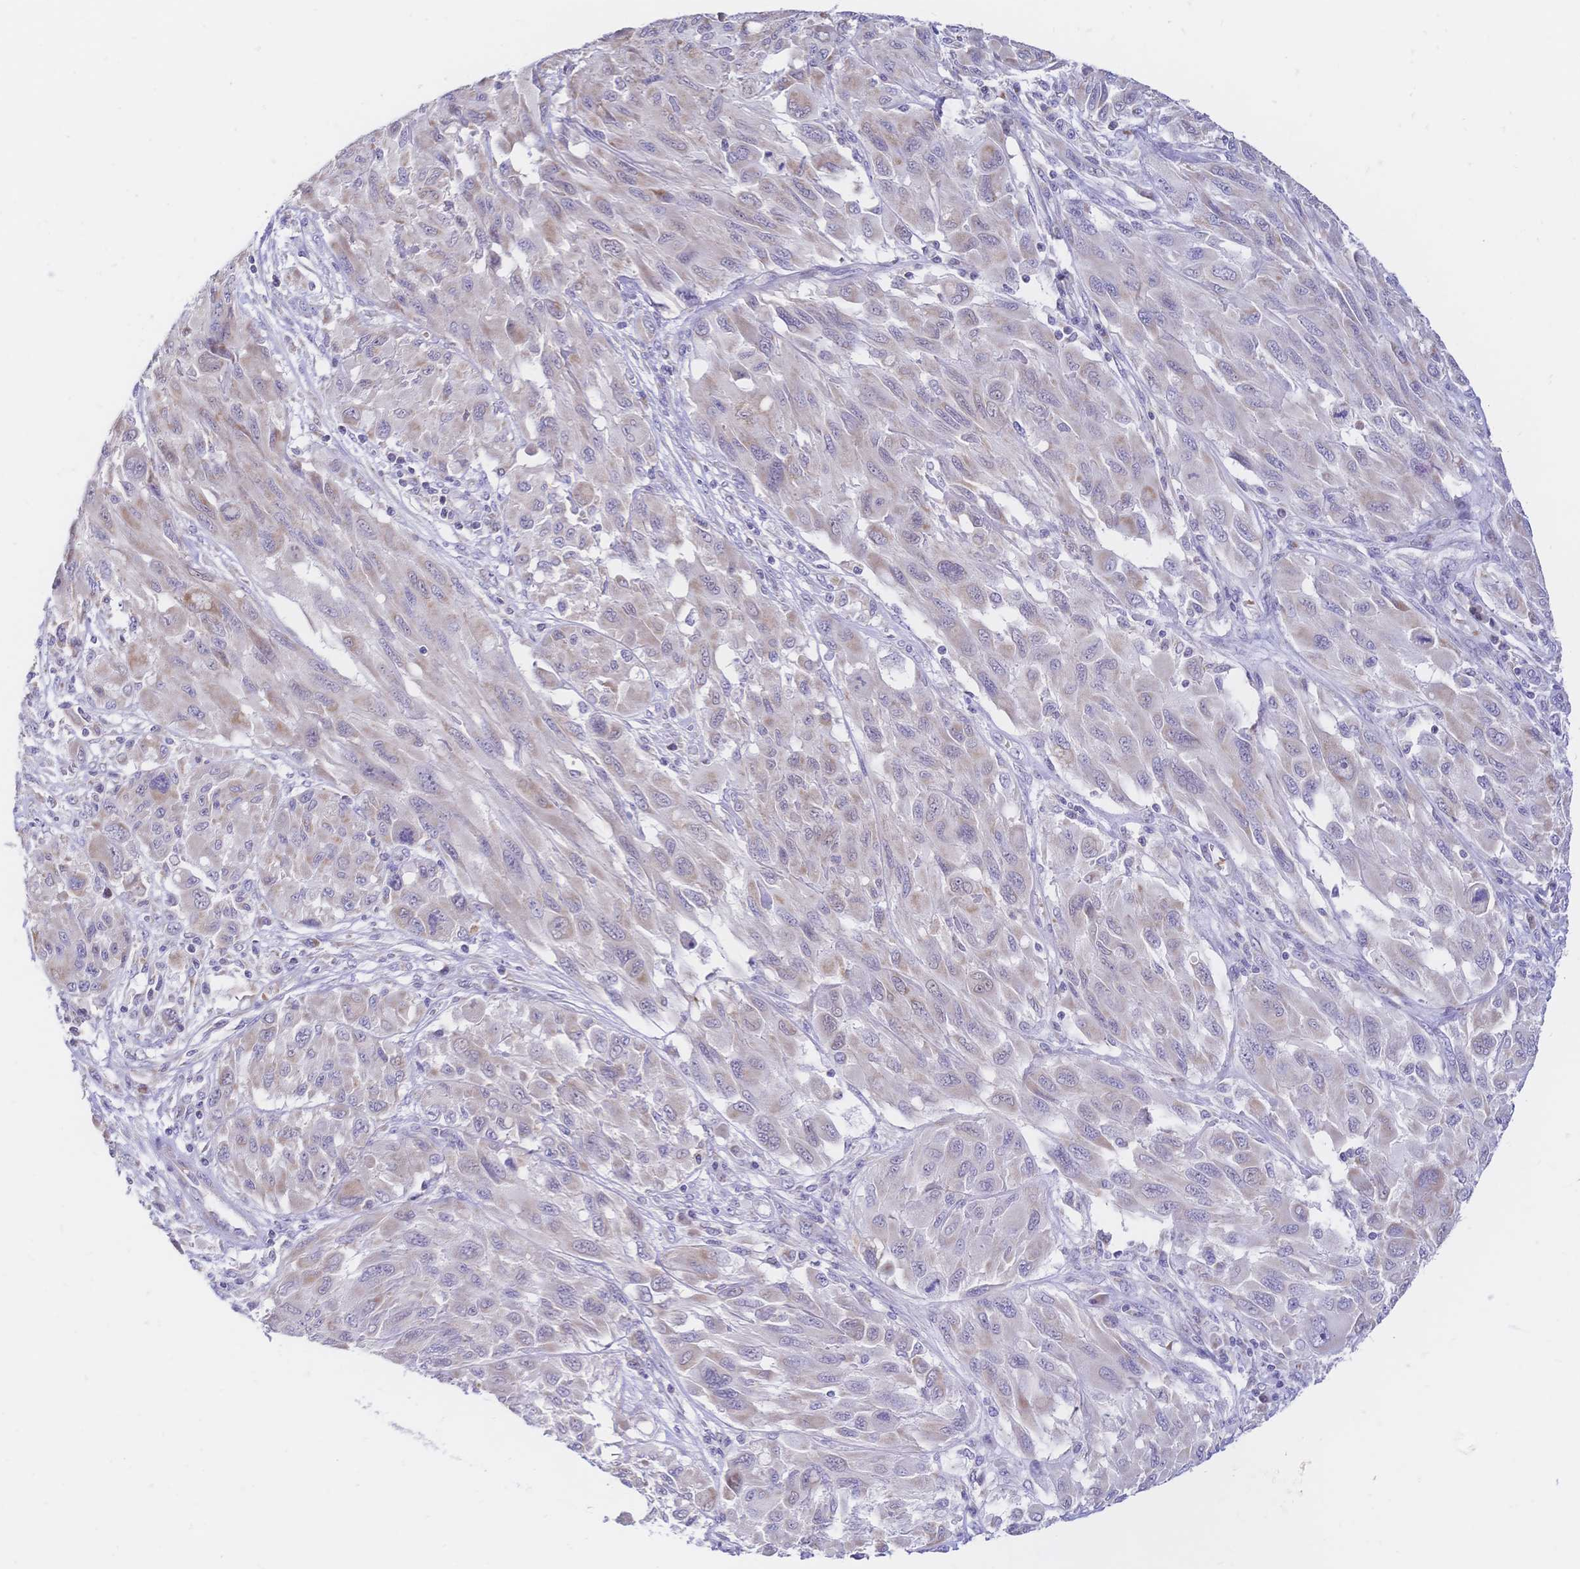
{"staining": {"intensity": "weak", "quantity": "<25%", "location": "cytoplasmic/membranous"}, "tissue": "melanoma", "cell_type": "Tumor cells", "image_type": "cancer", "snomed": [{"axis": "morphology", "description": "Malignant melanoma, NOS"}, {"axis": "topography", "description": "Skin"}], "caption": "IHC of human melanoma shows no positivity in tumor cells.", "gene": "CLEC18B", "patient": {"sex": "female", "age": 91}}